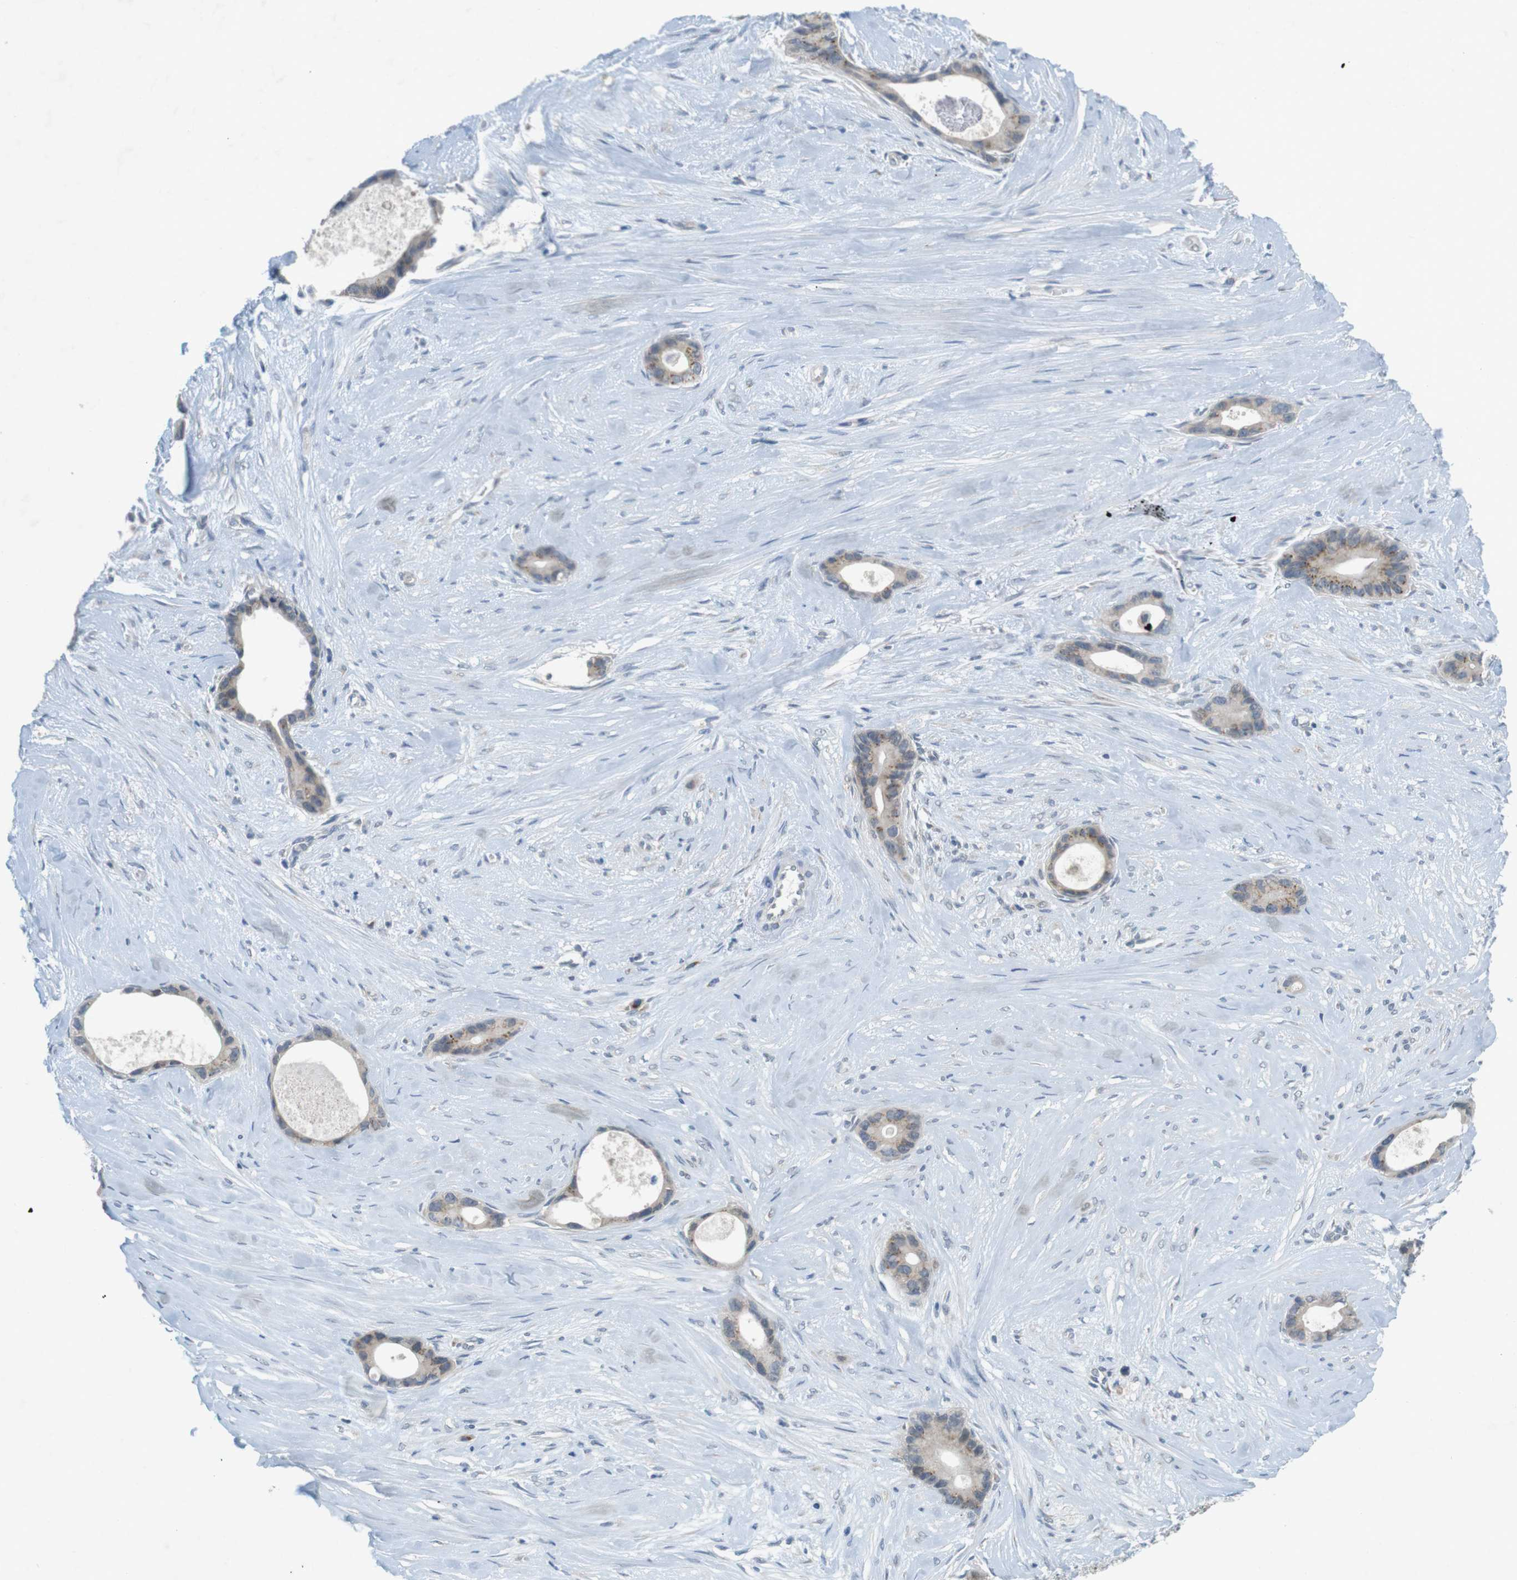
{"staining": {"intensity": "weak", "quantity": "25%-75%", "location": "cytoplasmic/membranous"}, "tissue": "liver cancer", "cell_type": "Tumor cells", "image_type": "cancer", "snomed": [{"axis": "morphology", "description": "Cholangiocarcinoma"}, {"axis": "topography", "description": "Liver"}], "caption": "Liver cancer (cholangiocarcinoma) stained for a protein demonstrates weak cytoplasmic/membranous positivity in tumor cells.", "gene": "YIPF3", "patient": {"sex": "female", "age": 55}}